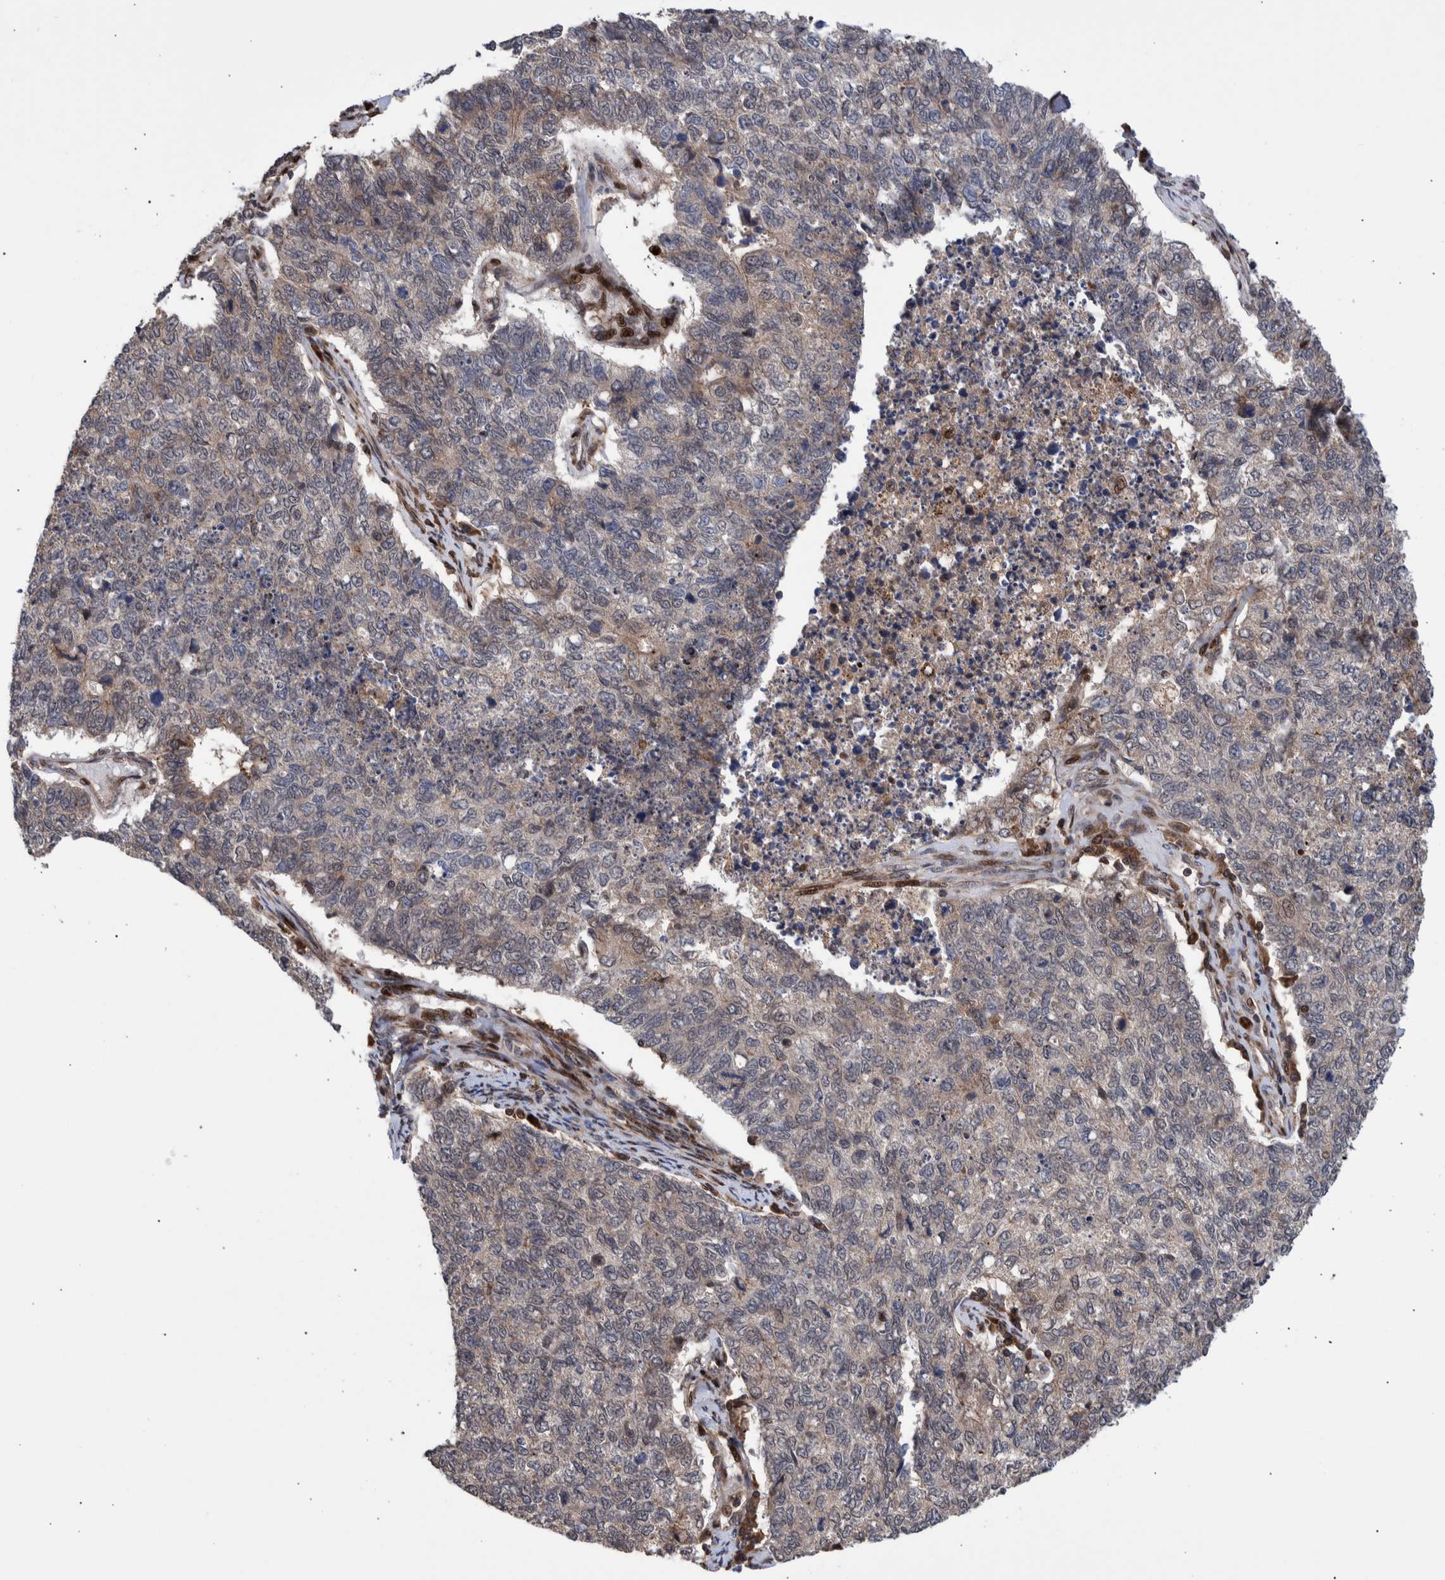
{"staining": {"intensity": "weak", "quantity": "<25%", "location": "cytoplasmic/membranous"}, "tissue": "cervical cancer", "cell_type": "Tumor cells", "image_type": "cancer", "snomed": [{"axis": "morphology", "description": "Squamous cell carcinoma, NOS"}, {"axis": "topography", "description": "Cervix"}], "caption": "DAB (3,3'-diaminobenzidine) immunohistochemical staining of cervical cancer (squamous cell carcinoma) reveals no significant positivity in tumor cells.", "gene": "SHISA6", "patient": {"sex": "female", "age": 63}}